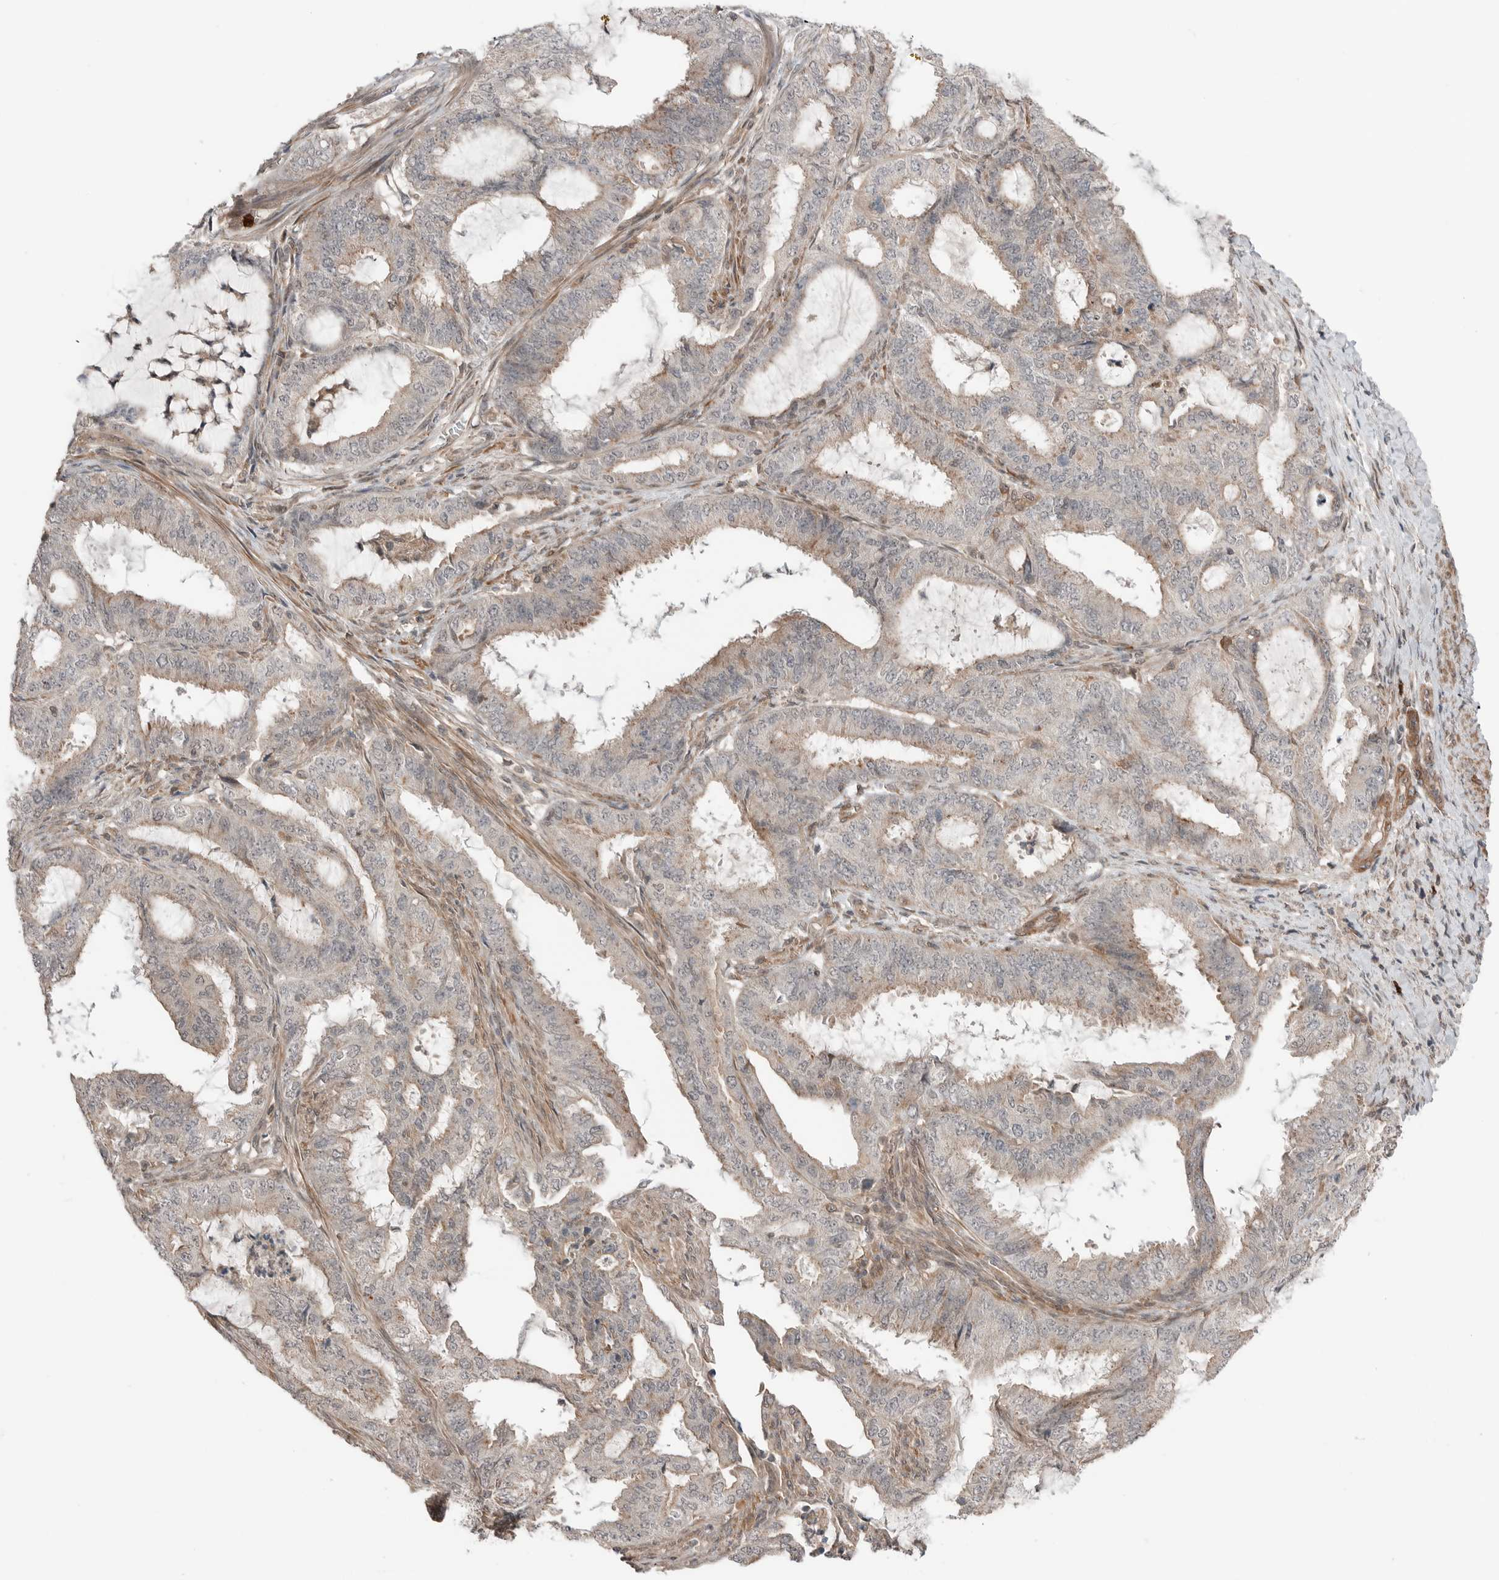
{"staining": {"intensity": "weak", "quantity": "<25%", "location": "cytoplasmic/membranous"}, "tissue": "endometrial cancer", "cell_type": "Tumor cells", "image_type": "cancer", "snomed": [{"axis": "morphology", "description": "Adenocarcinoma, NOS"}, {"axis": "topography", "description": "Endometrium"}], "caption": "High magnification brightfield microscopy of adenocarcinoma (endometrial) stained with DAB (brown) and counterstained with hematoxylin (blue): tumor cells show no significant expression.", "gene": "PEAK1", "patient": {"sex": "female", "age": 51}}